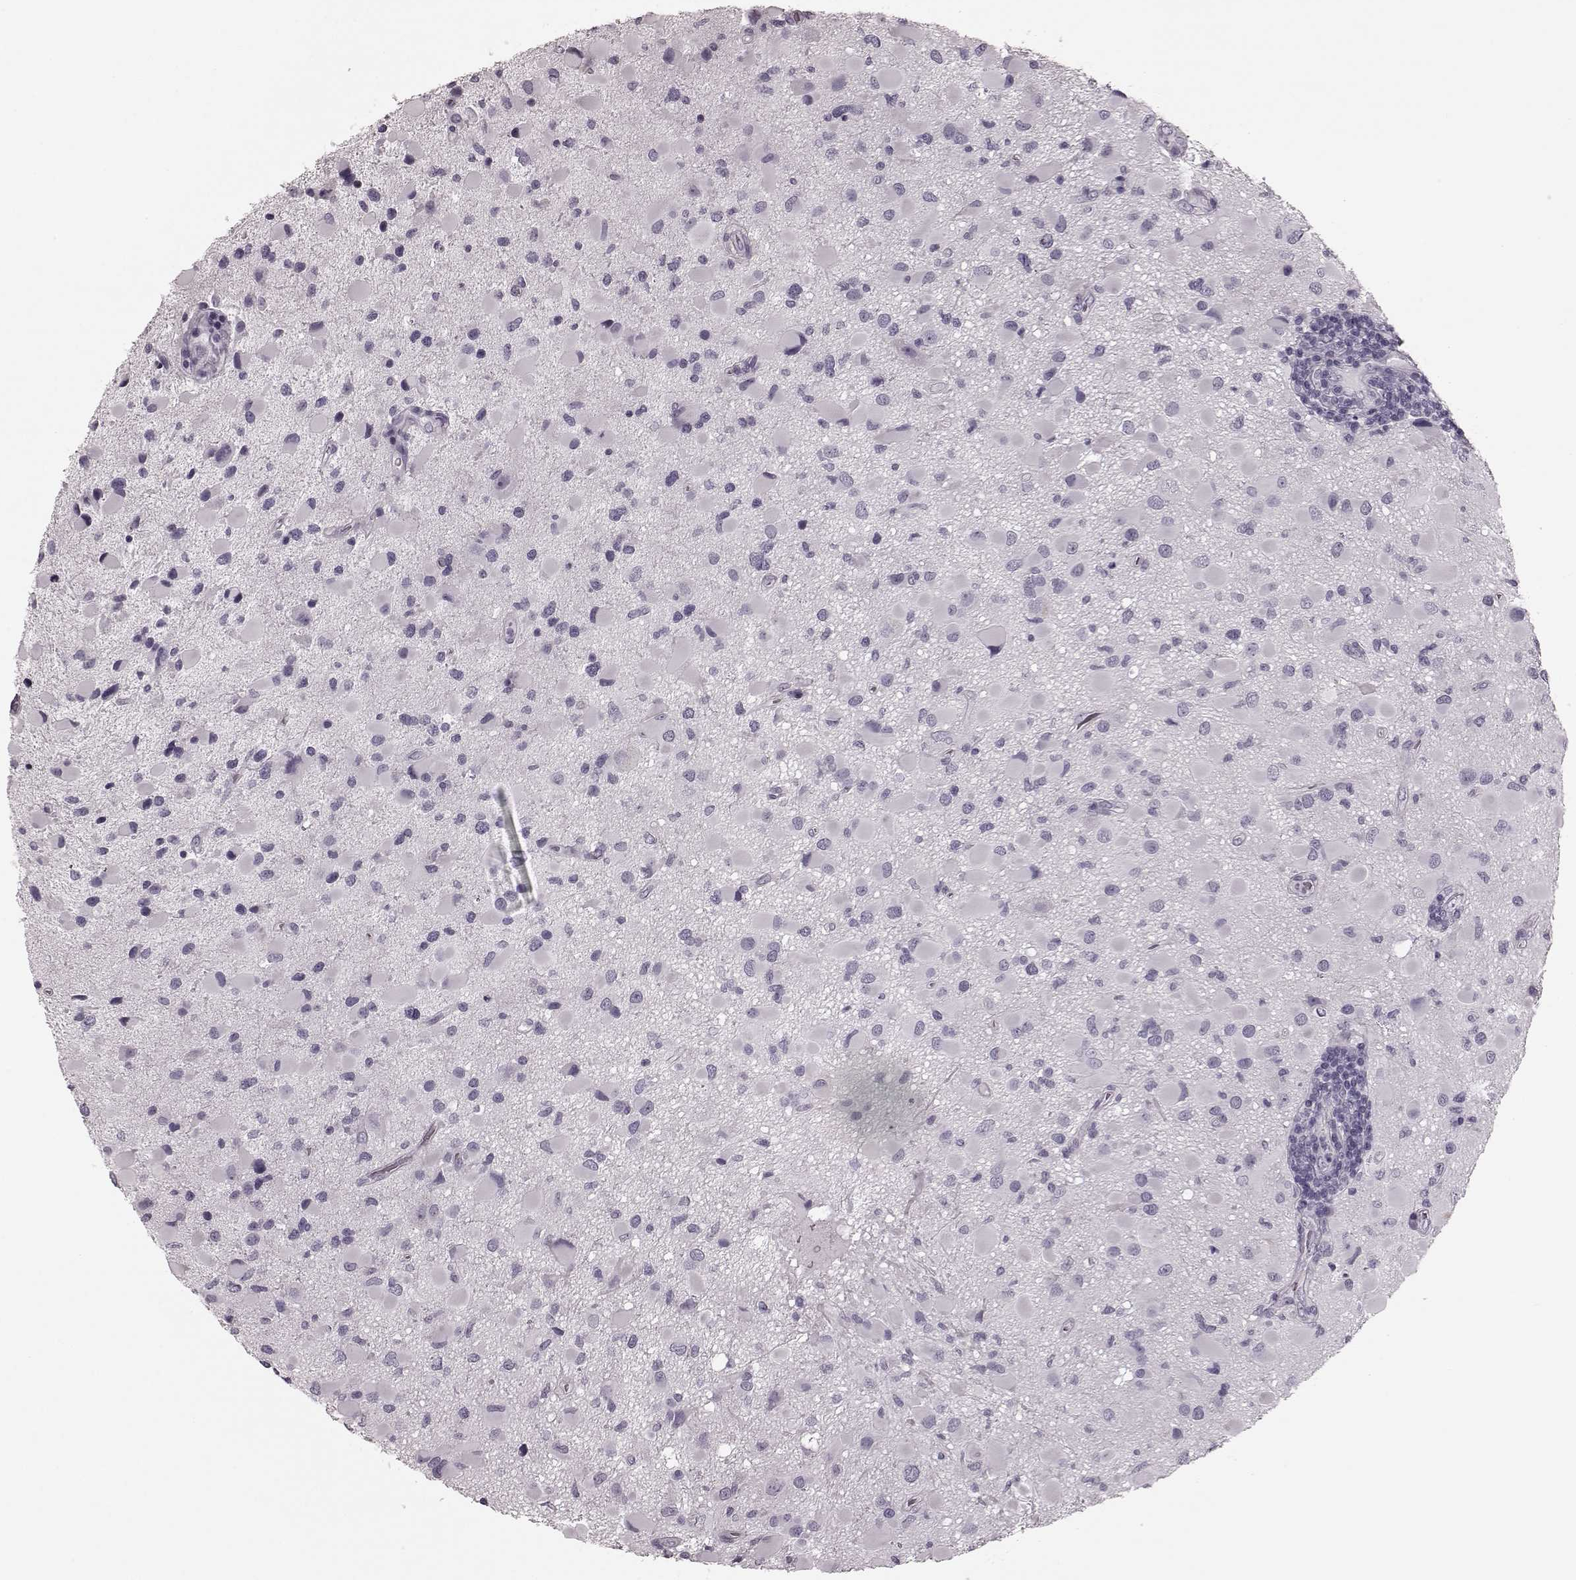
{"staining": {"intensity": "negative", "quantity": "none", "location": "none"}, "tissue": "glioma", "cell_type": "Tumor cells", "image_type": "cancer", "snomed": [{"axis": "morphology", "description": "Glioma, malignant, Low grade"}, {"axis": "topography", "description": "Brain"}], "caption": "Tumor cells show no significant protein positivity in glioma.", "gene": "TRPM1", "patient": {"sex": "female", "age": 32}}